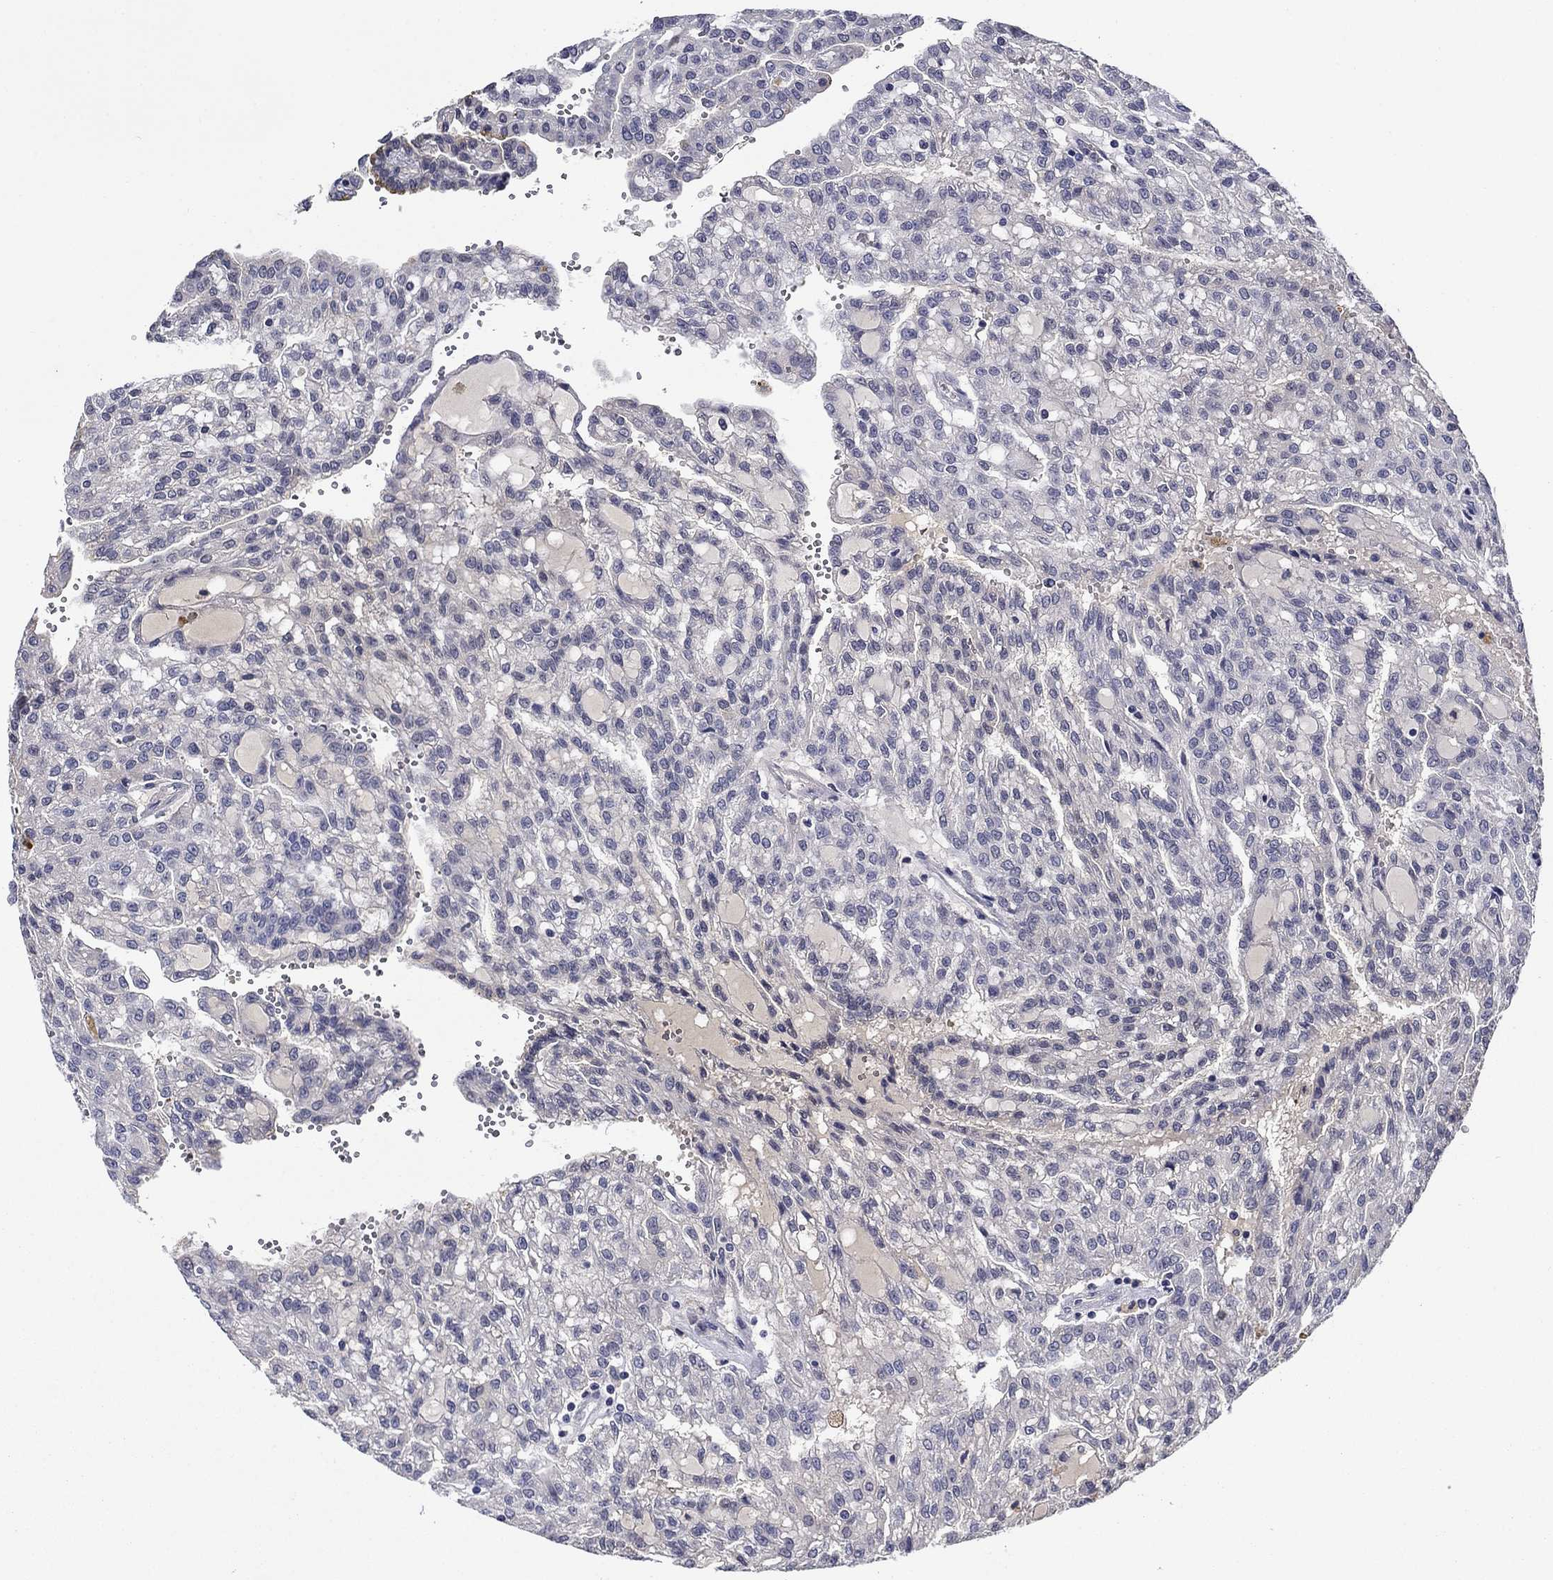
{"staining": {"intensity": "negative", "quantity": "none", "location": "none"}, "tissue": "renal cancer", "cell_type": "Tumor cells", "image_type": "cancer", "snomed": [{"axis": "morphology", "description": "Adenocarcinoma, NOS"}, {"axis": "topography", "description": "Kidney"}], "caption": "This is an IHC image of human renal cancer (adenocarcinoma). There is no positivity in tumor cells.", "gene": "DDTL", "patient": {"sex": "male", "age": 63}}